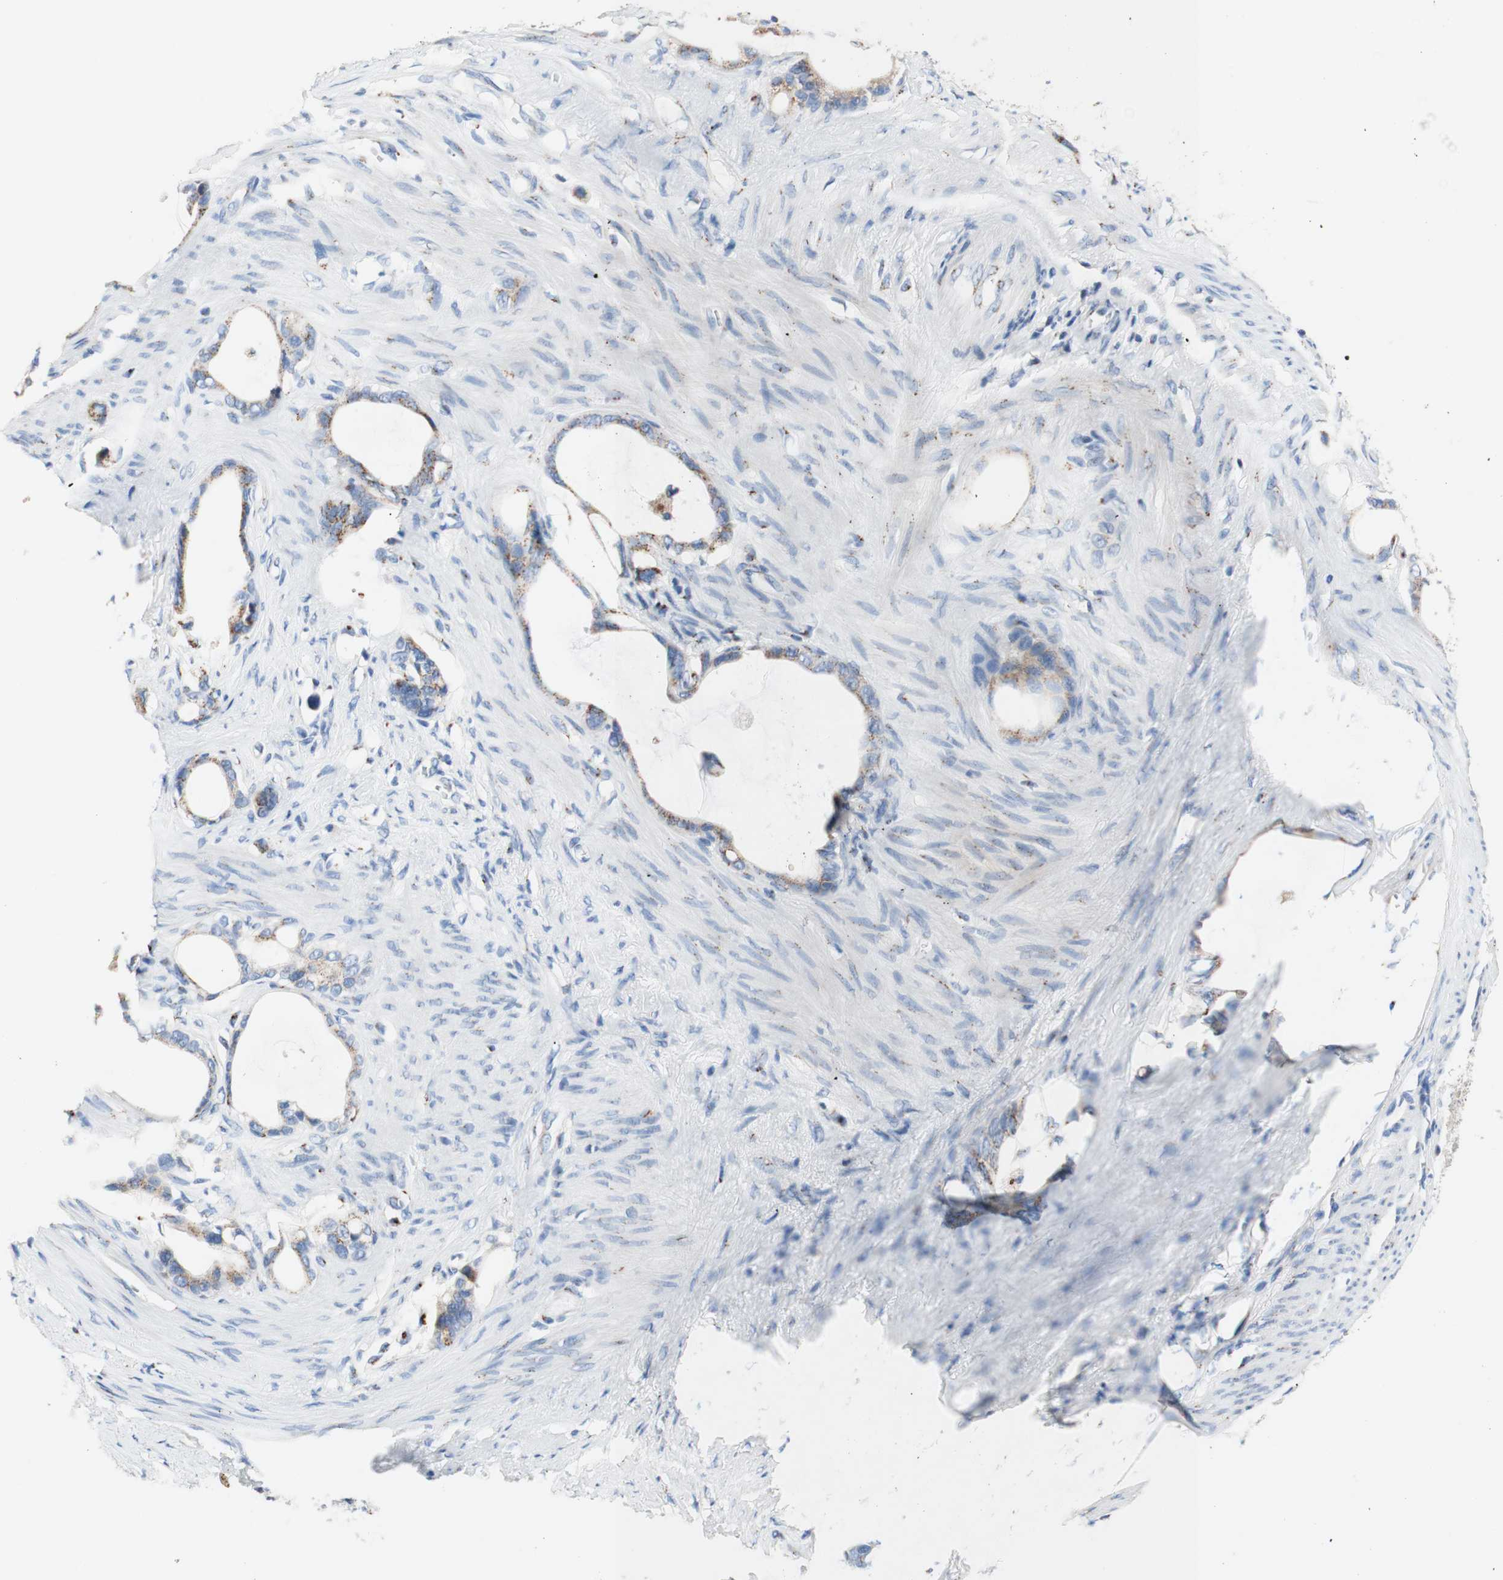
{"staining": {"intensity": "weak", "quantity": "25%-75%", "location": "cytoplasmic/membranous"}, "tissue": "stomach cancer", "cell_type": "Tumor cells", "image_type": "cancer", "snomed": [{"axis": "morphology", "description": "Adenocarcinoma, NOS"}, {"axis": "topography", "description": "Stomach"}], "caption": "A micrograph showing weak cytoplasmic/membranous staining in approximately 25%-75% of tumor cells in stomach cancer (adenocarcinoma), as visualized by brown immunohistochemical staining.", "gene": "GALNT2", "patient": {"sex": "female", "age": 75}}